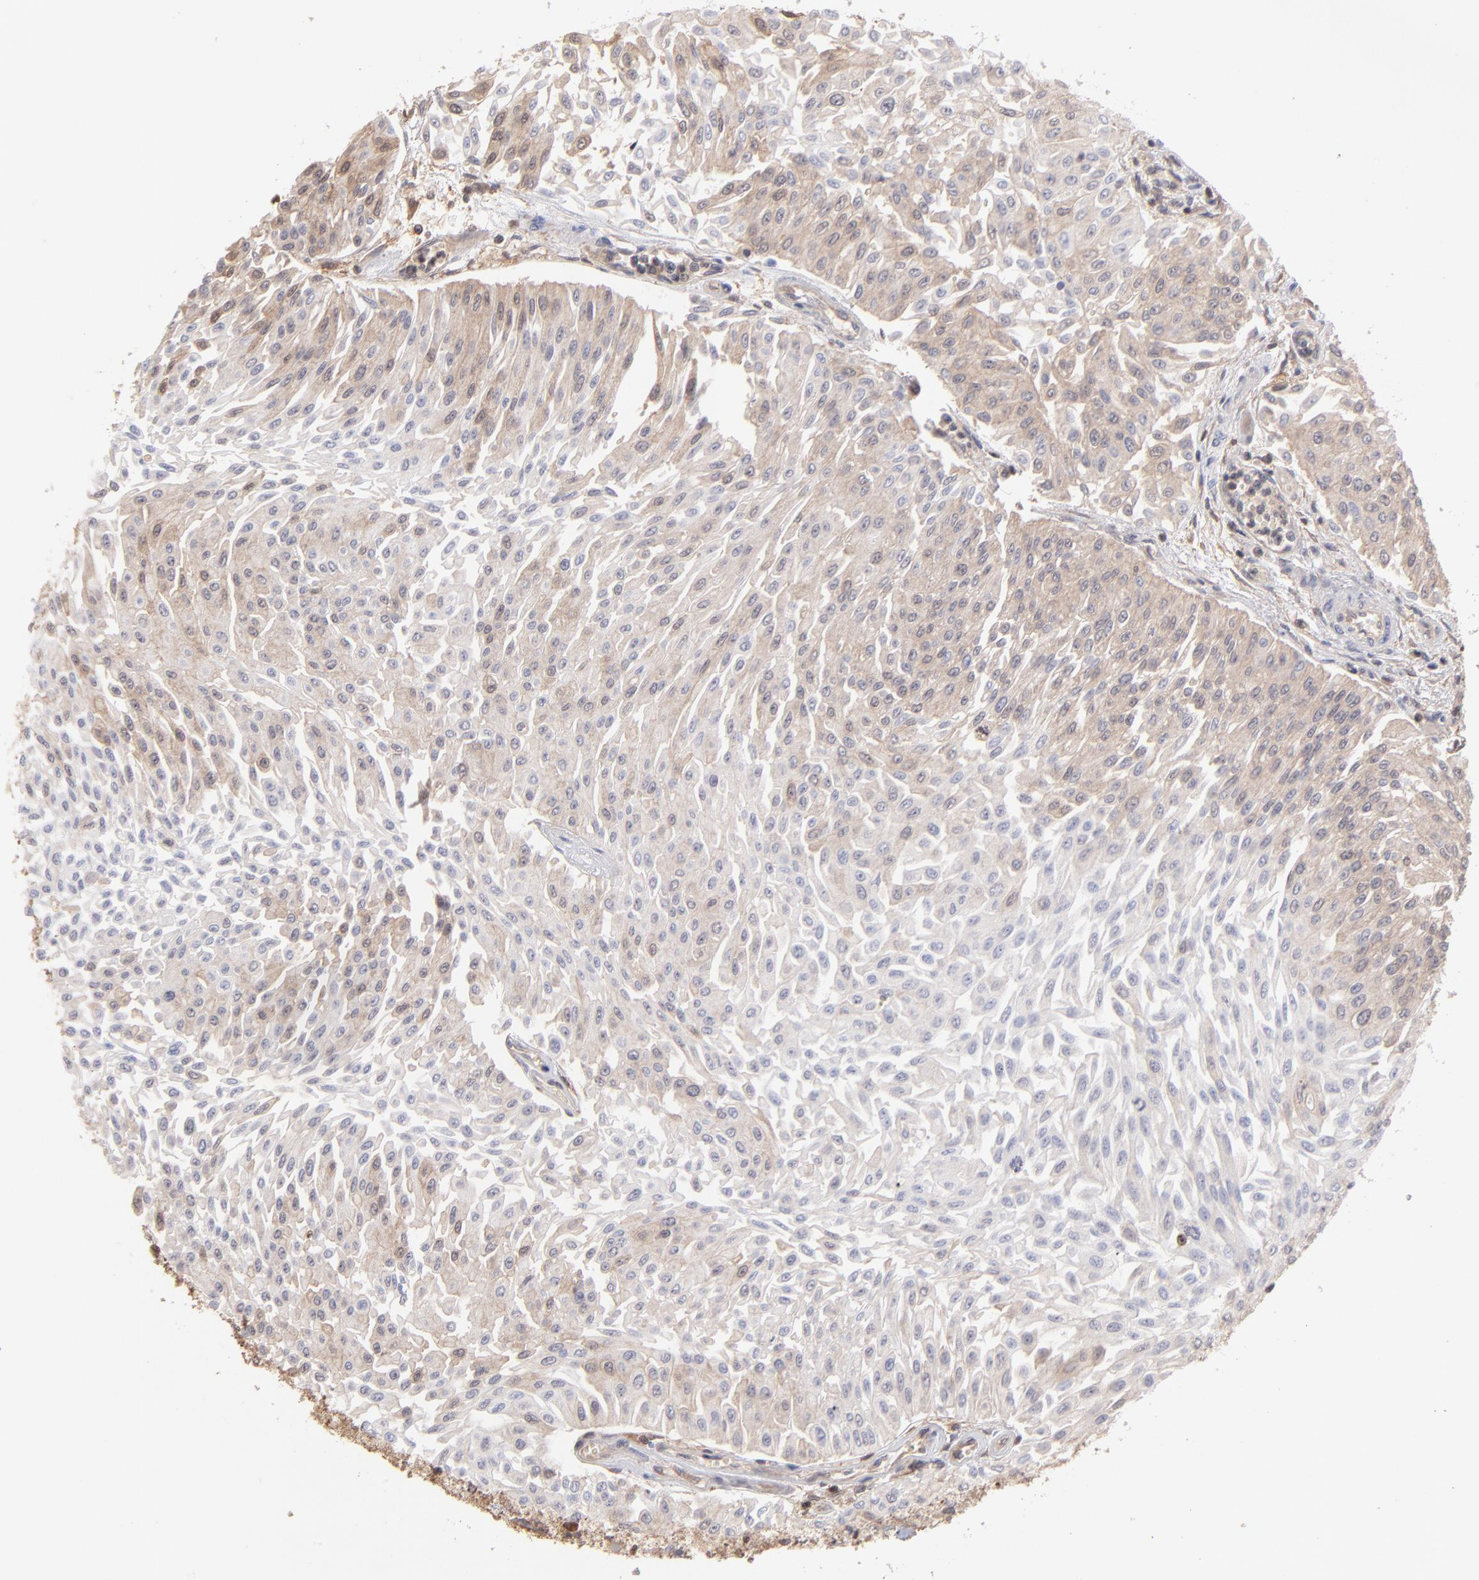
{"staining": {"intensity": "moderate", "quantity": "25%-75%", "location": "cytoplasmic/membranous"}, "tissue": "urothelial cancer", "cell_type": "Tumor cells", "image_type": "cancer", "snomed": [{"axis": "morphology", "description": "Urothelial carcinoma, Low grade"}, {"axis": "topography", "description": "Urinary bladder"}], "caption": "Approximately 25%-75% of tumor cells in human urothelial cancer exhibit moderate cytoplasmic/membranous protein positivity as visualized by brown immunohistochemical staining.", "gene": "MAP2K2", "patient": {"sex": "male", "age": 86}}